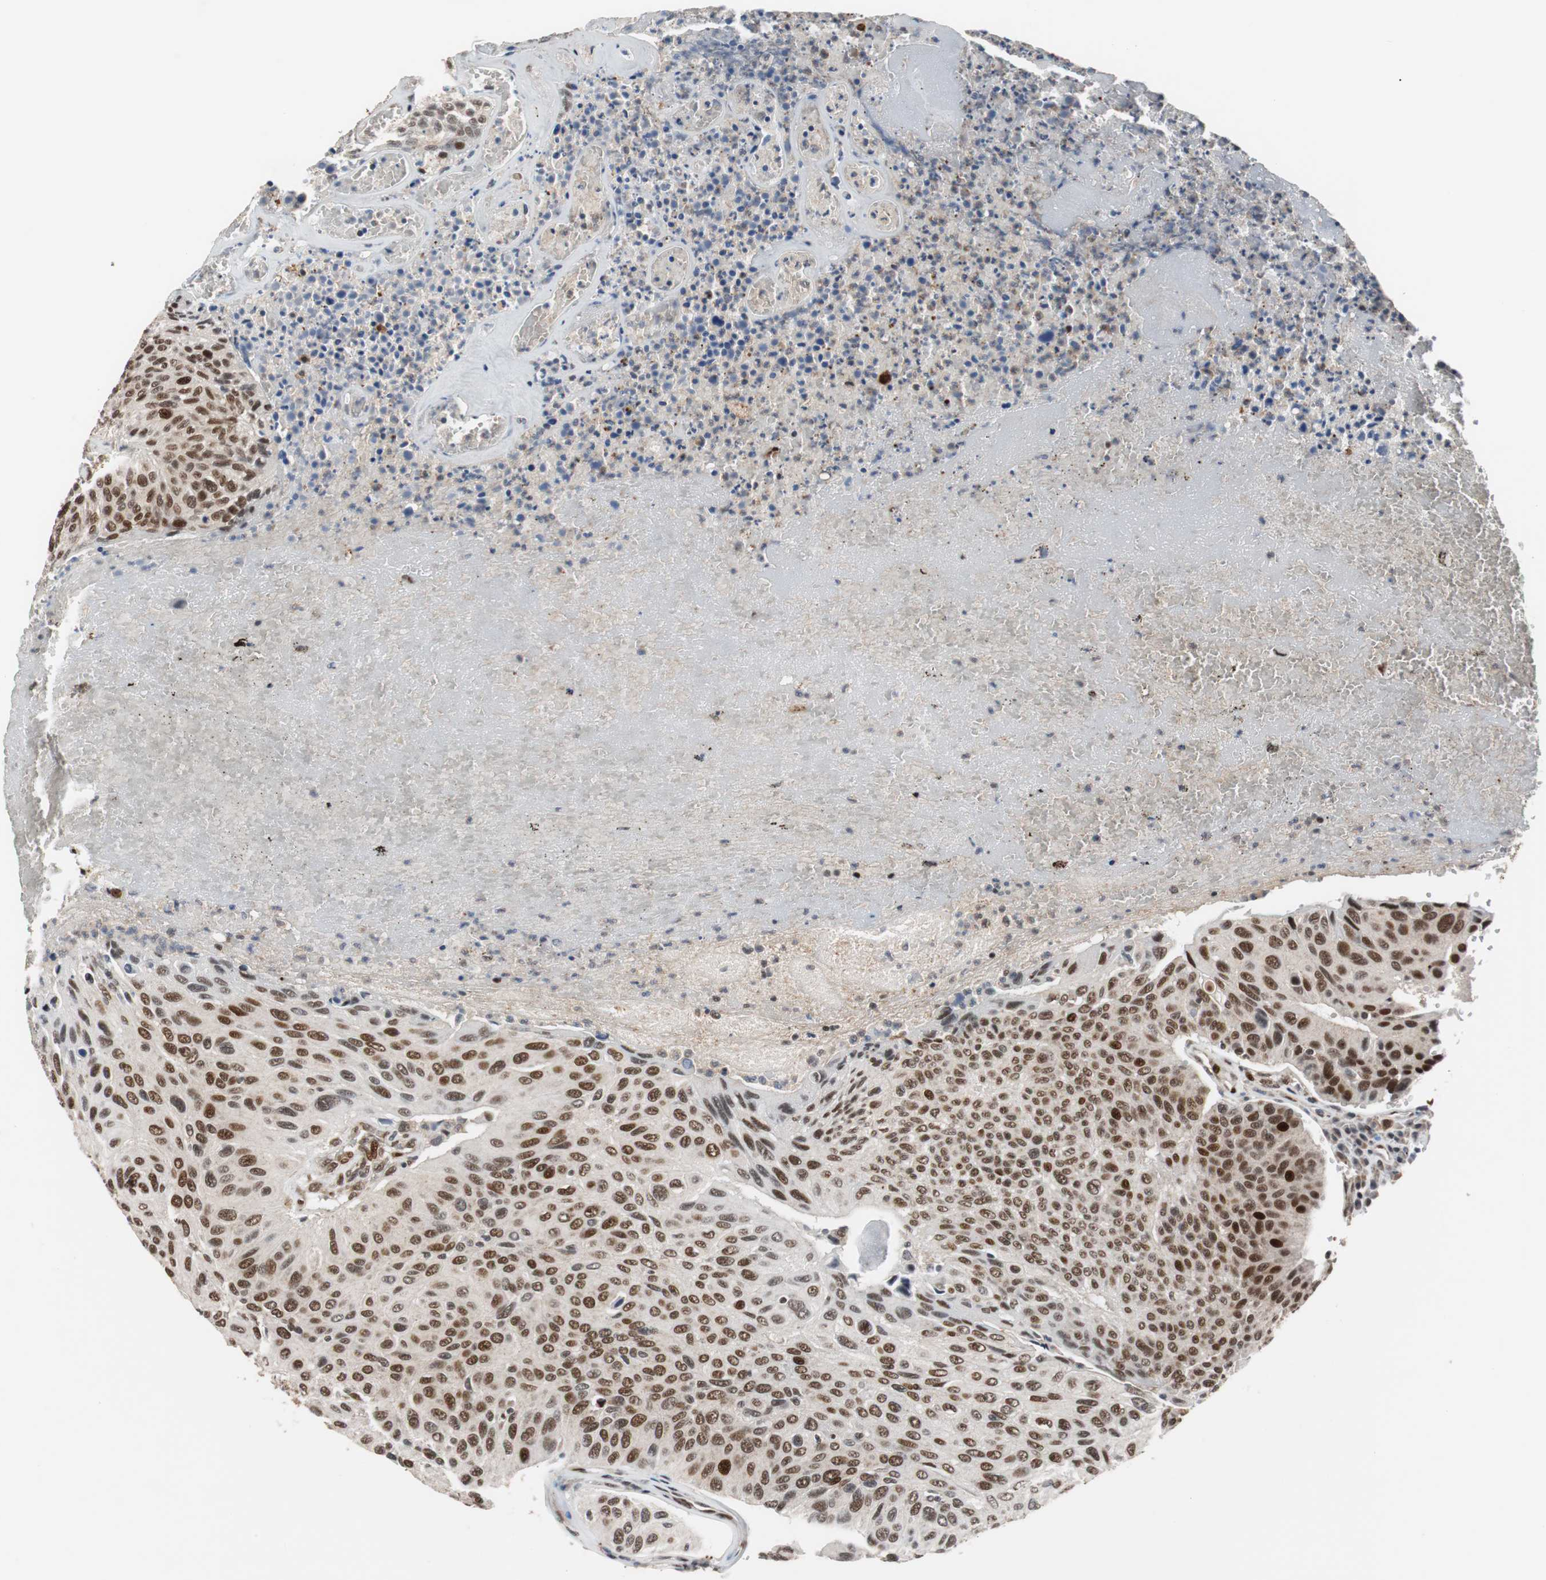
{"staining": {"intensity": "strong", "quantity": ">75%", "location": "nuclear"}, "tissue": "urothelial cancer", "cell_type": "Tumor cells", "image_type": "cancer", "snomed": [{"axis": "morphology", "description": "Urothelial carcinoma, High grade"}, {"axis": "topography", "description": "Urinary bladder"}], "caption": "Strong nuclear staining is seen in about >75% of tumor cells in high-grade urothelial carcinoma.", "gene": "NBL1", "patient": {"sex": "male", "age": 66}}